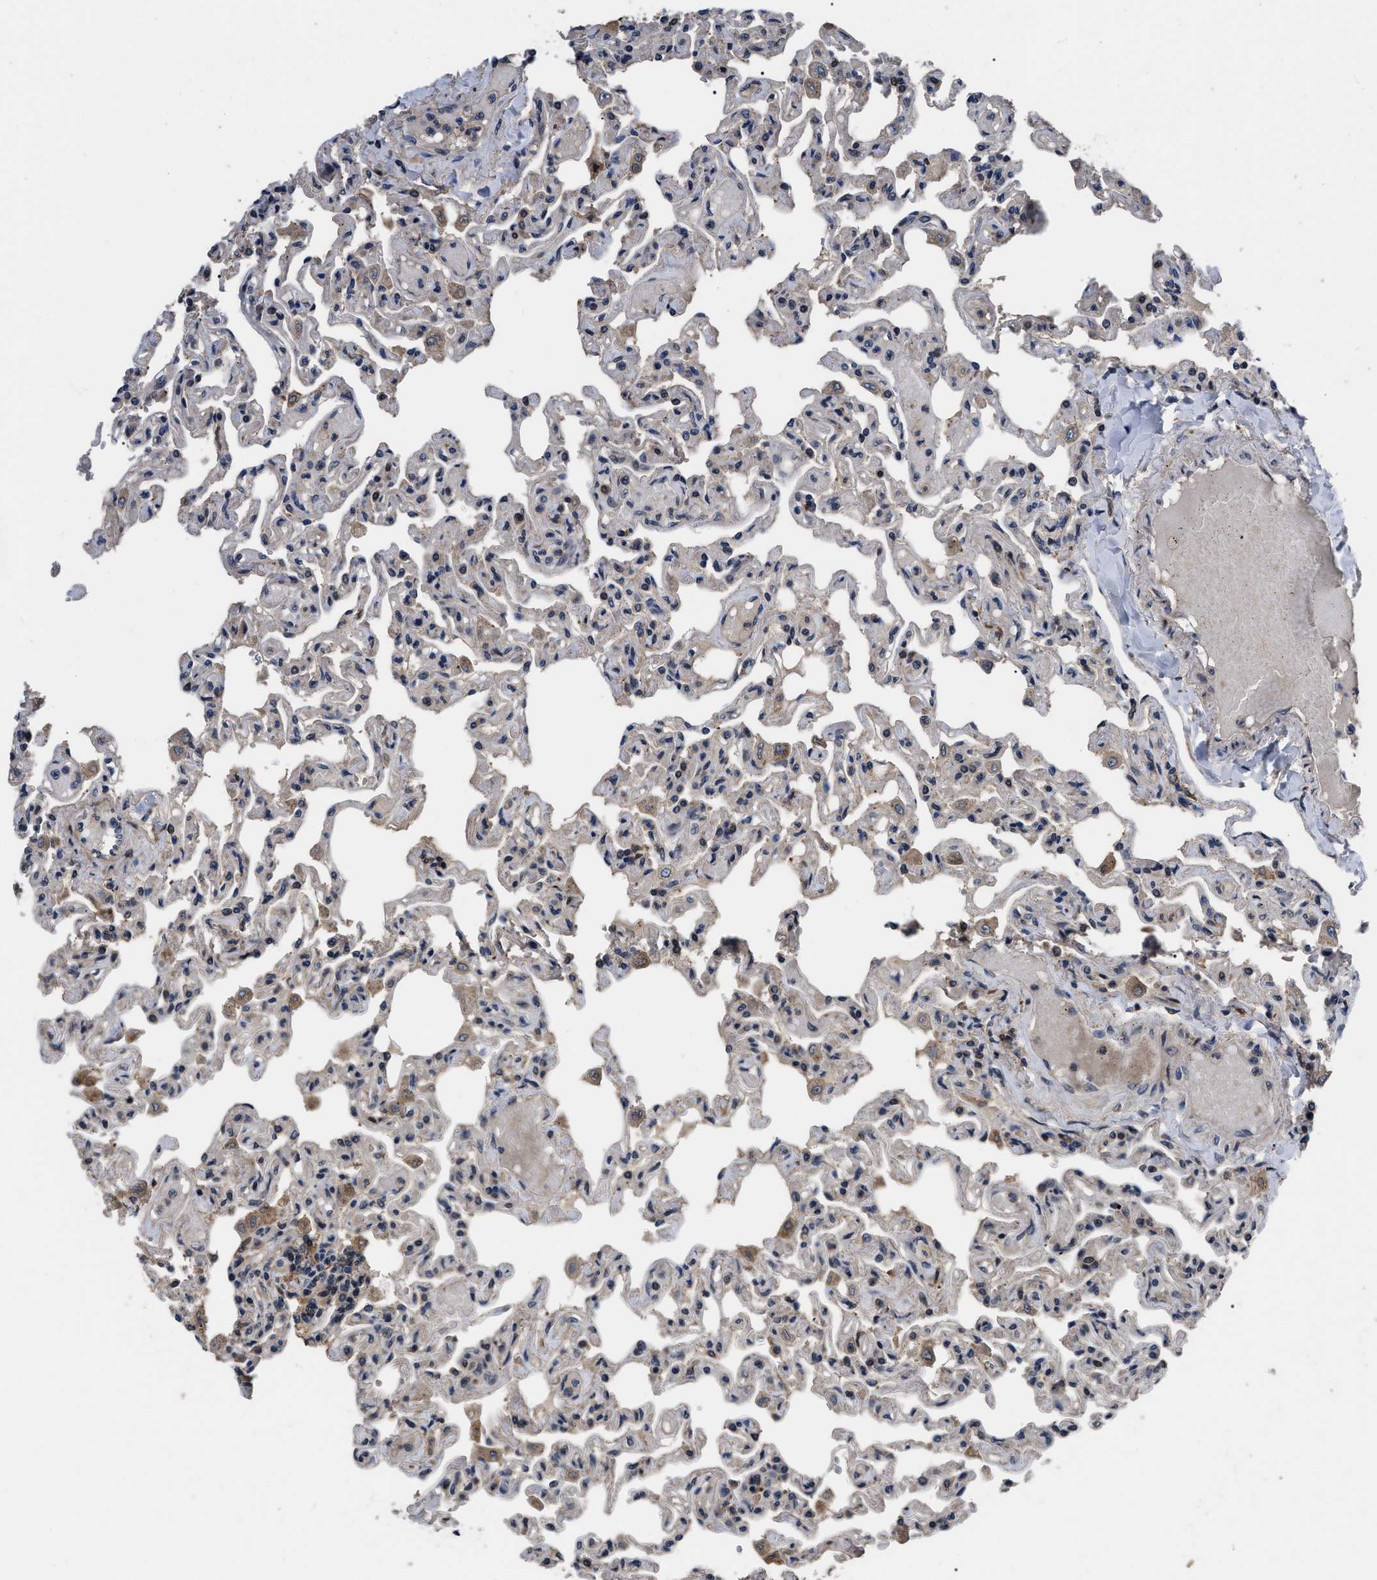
{"staining": {"intensity": "moderate", "quantity": "25%-75%", "location": "cytoplasmic/membranous,nuclear"}, "tissue": "lung", "cell_type": "Alveolar cells", "image_type": "normal", "snomed": [{"axis": "morphology", "description": "Normal tissue, NOS"}, {"axis": "topography", "description": "Lung"}], "caption": "Protein staining by IHC reveals moderate cytoplasmic/membranous,nuclear positivity in about 25%-75% of alveolar cells in unremarkable lung.", "gene": "PPWD1", "patient": {"sex": "male", "age": 21}}